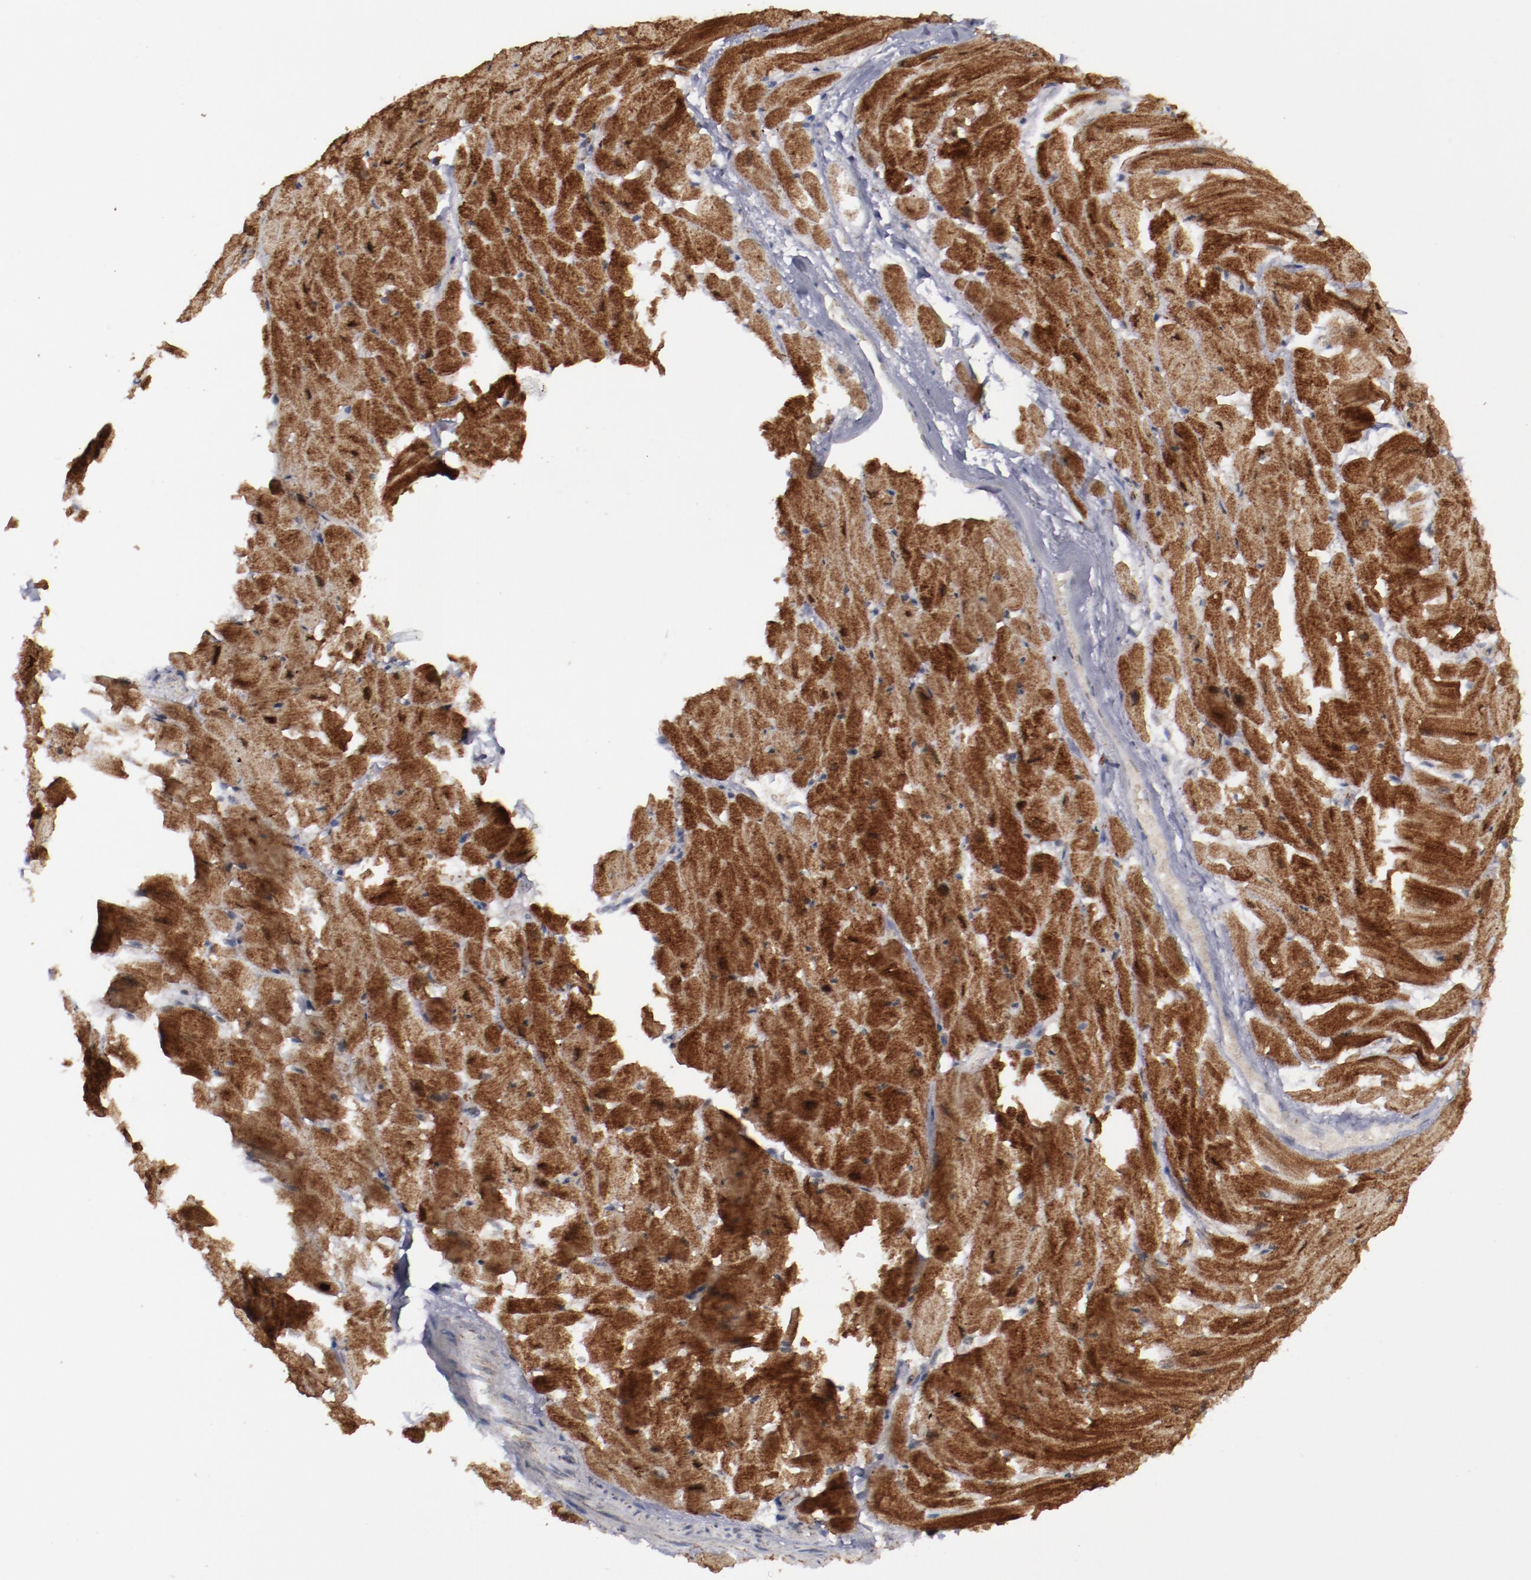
{"staining": {"intensity": "strong", "quantity": ">75%", "location": "cytoplasmic/membranous"}, "tissue": "heart muscle", "cell_type": "Cardiomyocytes", "image_type": "normal", "snomed": [{"axis": "morphology", "description": "Normal tissue, NOS"}, {"axis": "topography", "description": "Heart"}], "caption": "IHC (DAB (3,3'-diaminobenzidine)) staining of benign human heart muscle exhibits strong cytoplasmic/membranous protein expression in about >75% of cardiomyocytes.", "gene": "MYOM2", "patient": {"sex": "female", "age": 19}}